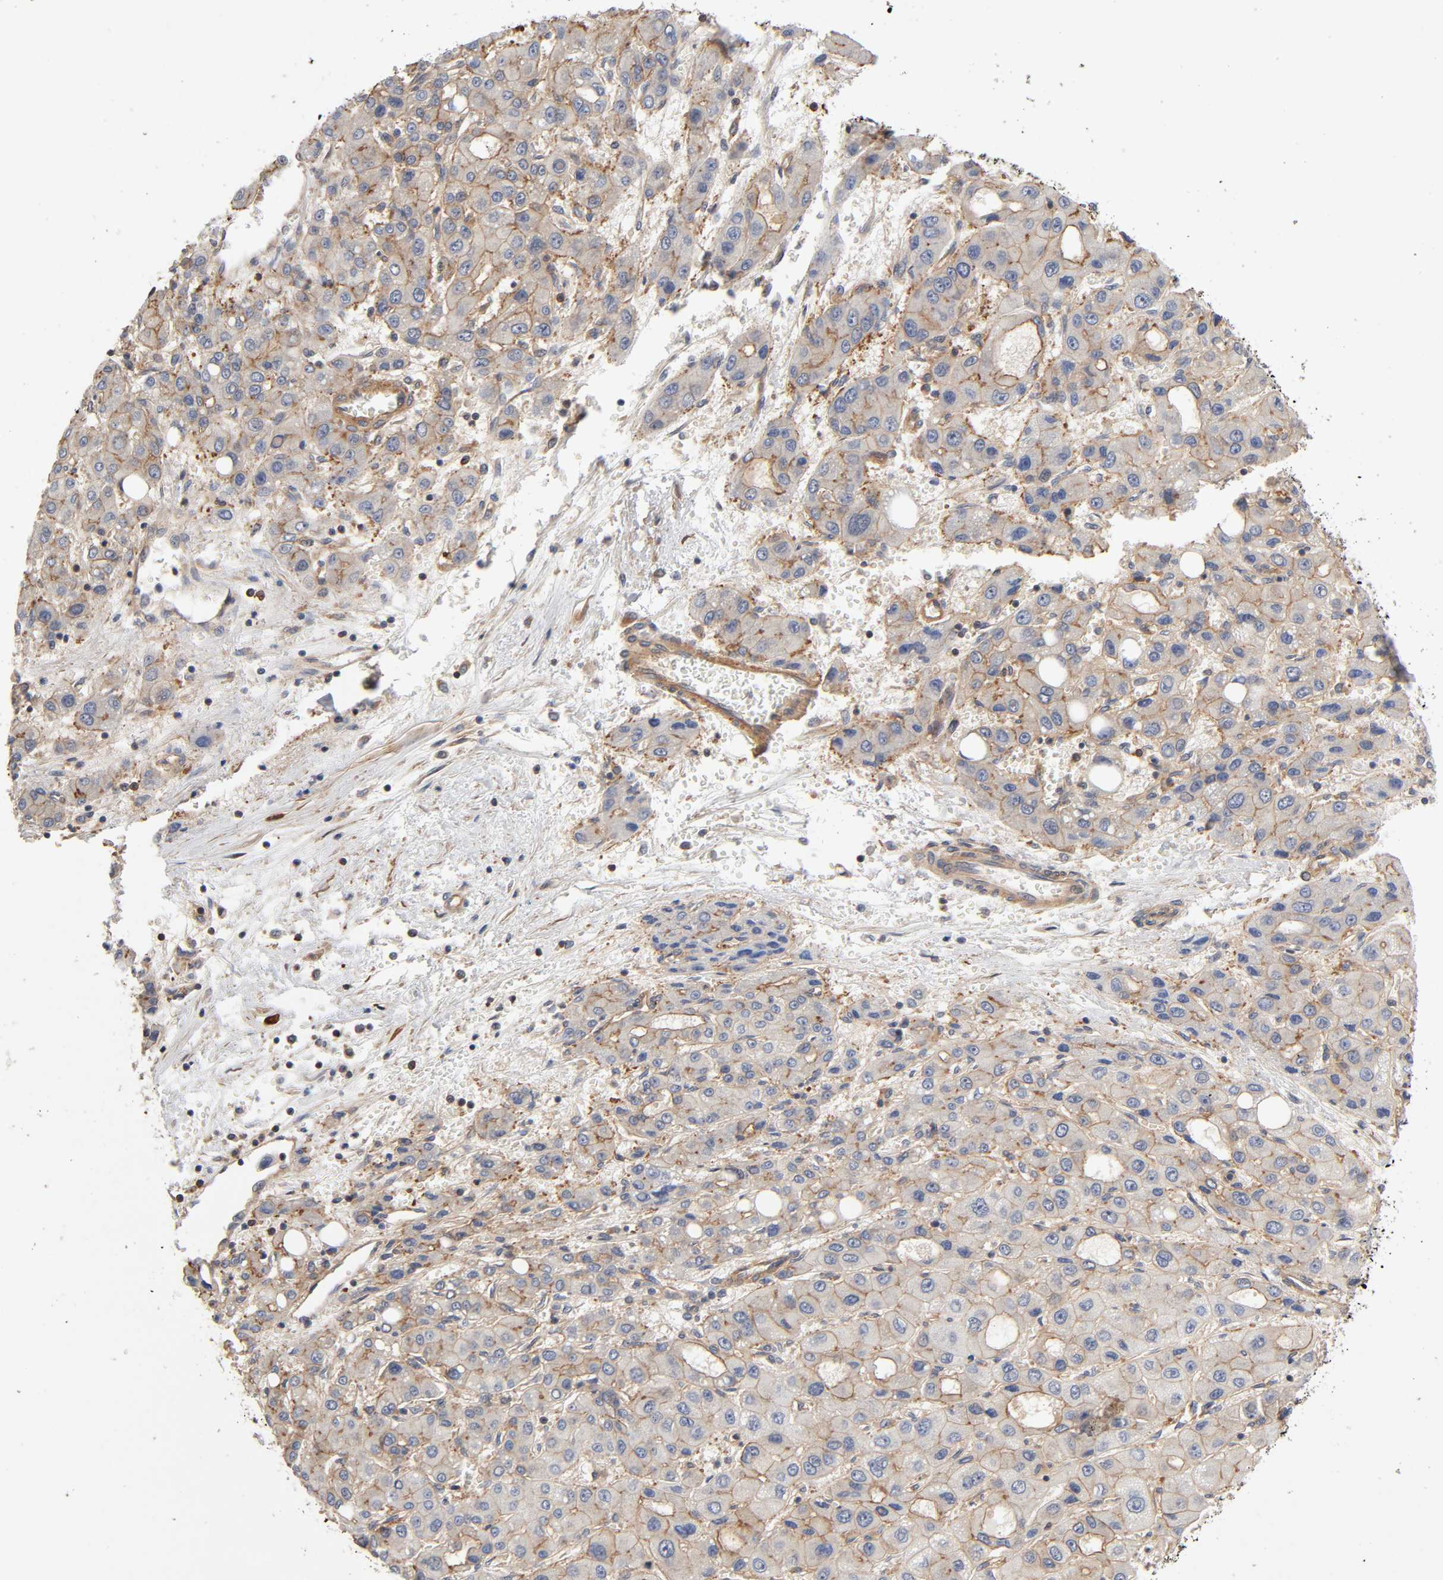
{"staining": {"intensity": "weak", "quantity": ">75%", "location": "cytoplasmic/membranous"}, "tissue": "liver cancer", "cell_type": "Tumor cells", "image_type": "cancer", "snomed": [{"axis": "morphology", "description": "Carcinoma, Hepatocellular, NOS"}, {"axis": "topography", "description": "Liver"}], "caption": "This micrograph reveals immunohistochemistry staining of liver hepatocellular carcinoma, with low weak cytoplasmic/membranous expression in approximately >75% of tumor cells.", "gene": "LAMTOR2", "patient": {"sex": "male", "age": 76}}